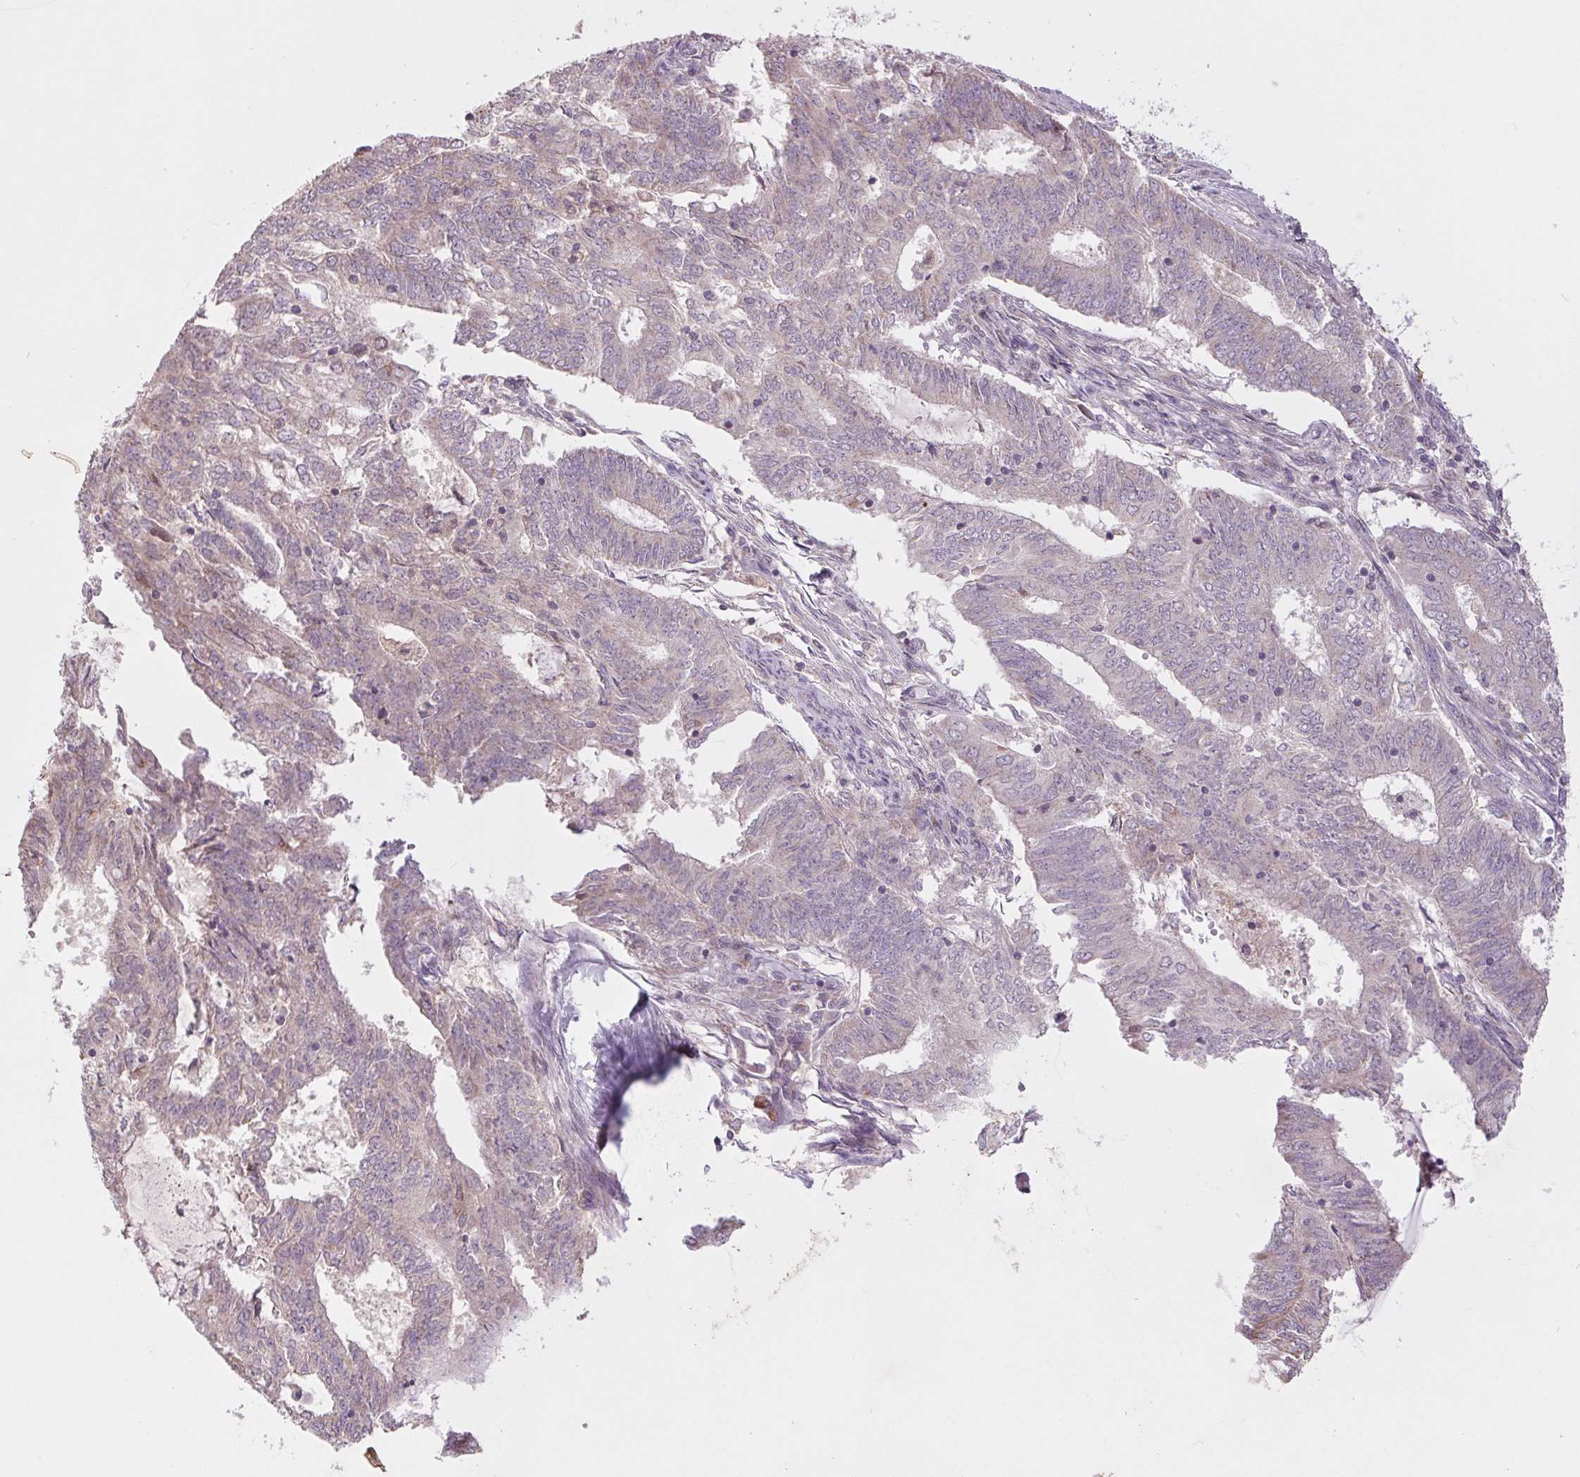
{"staining": {"intensity": "moderate", "quantity": "<25%", "location": "cytoplasmic/membranous"}, "tissue": "endometrial cancer", "cell_type": "Tumor cells", "image_type": "cancer", "snomed": [{"axis": "morphology", "description": "Adenocarcinoma, NOS"}, {"axis": "topography", "description": "Endometrium"}], "caption": "The micrograph displays a brown stain indicating the presence of a protein in the cytoplasmic/membranous of tumor cells in endometrial cancer.", "gene": "MAP3K5", "patient": {"sex": "female", "age": 62}}